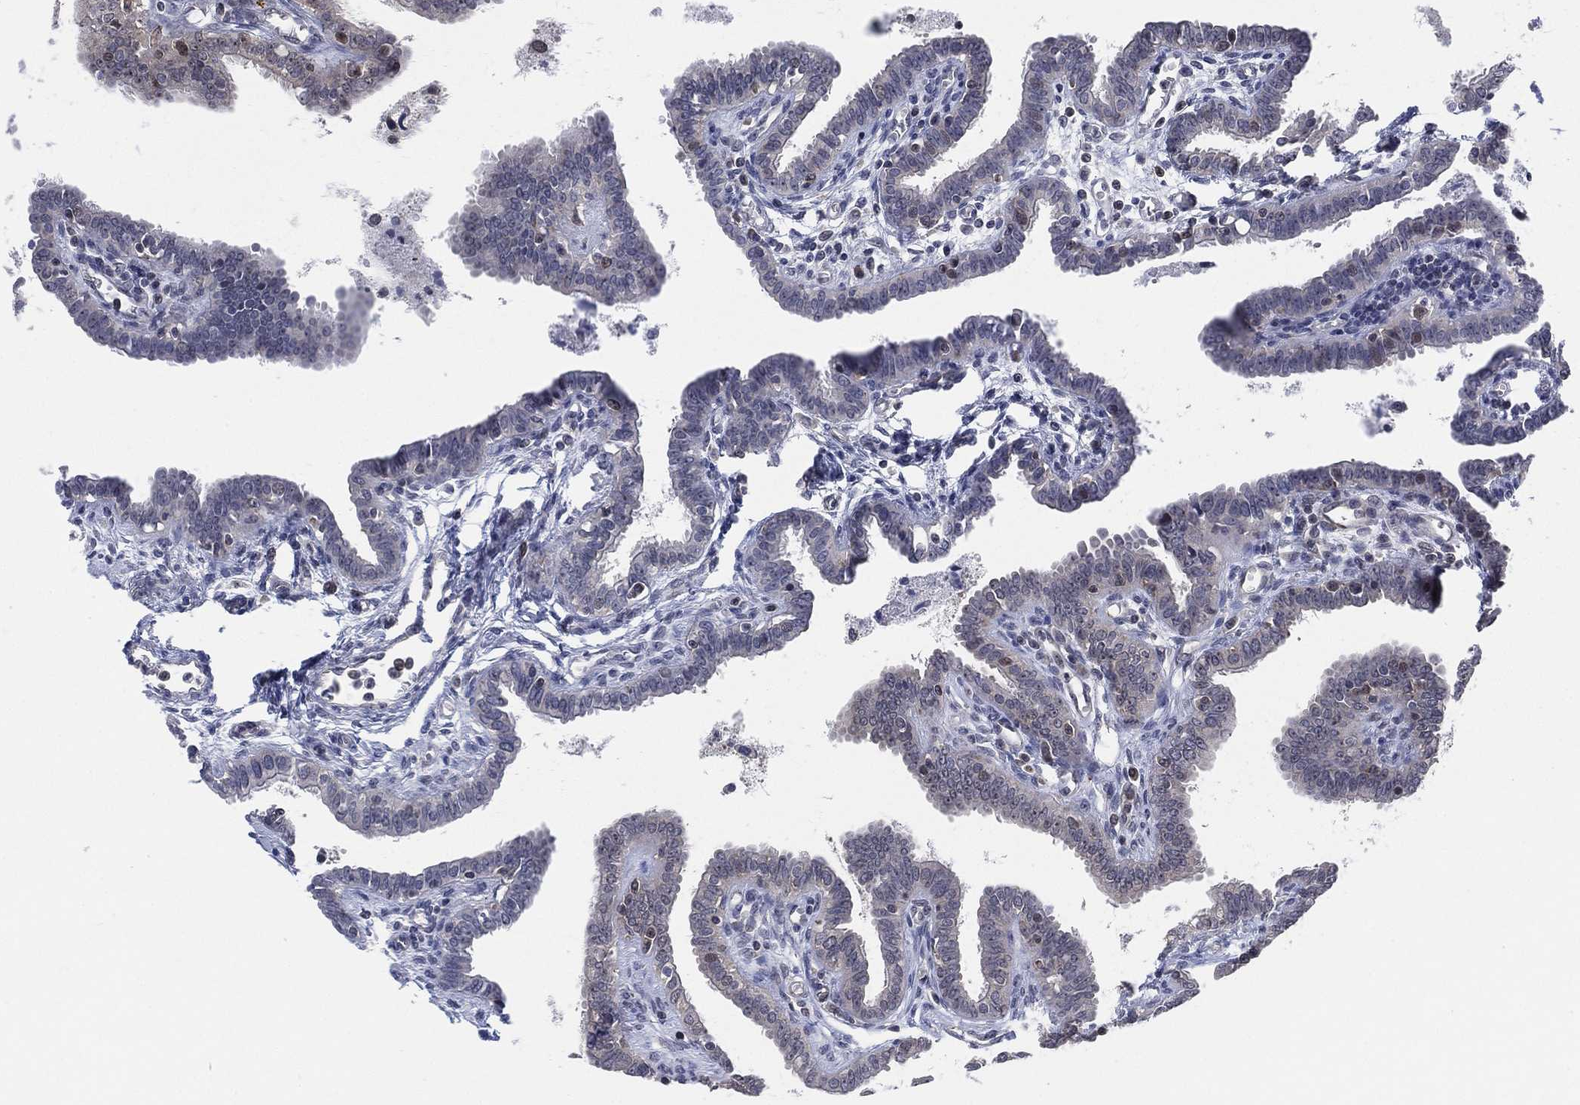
{"staining": {"intensity": "weak", "quantity": "<25%", "location": "cytoplasmic/membranous"}, "tissue": "fallopian tube", "cell_type": "Glandular cells", "image_type": "normal", "snomed": [{"axis": "morphology", "description": "Normal tissue, NOS"}, {"axis": "morphology", "description": "Carcinoma, endometroid"}, {"axis": "topography", "description": "Fallopian tube"}, {"axis": "topography", "description": "Ovary"}], "caption": "IHC histopathology image of unremarkable fallopian tube: human fallopian tube stained with DAB (3,3'-diaminobenzidine) demonstrates no significant protein expression in glandular cells.", "gene": "TMCO1", "patient": {"sex": "female", "age": 42}}